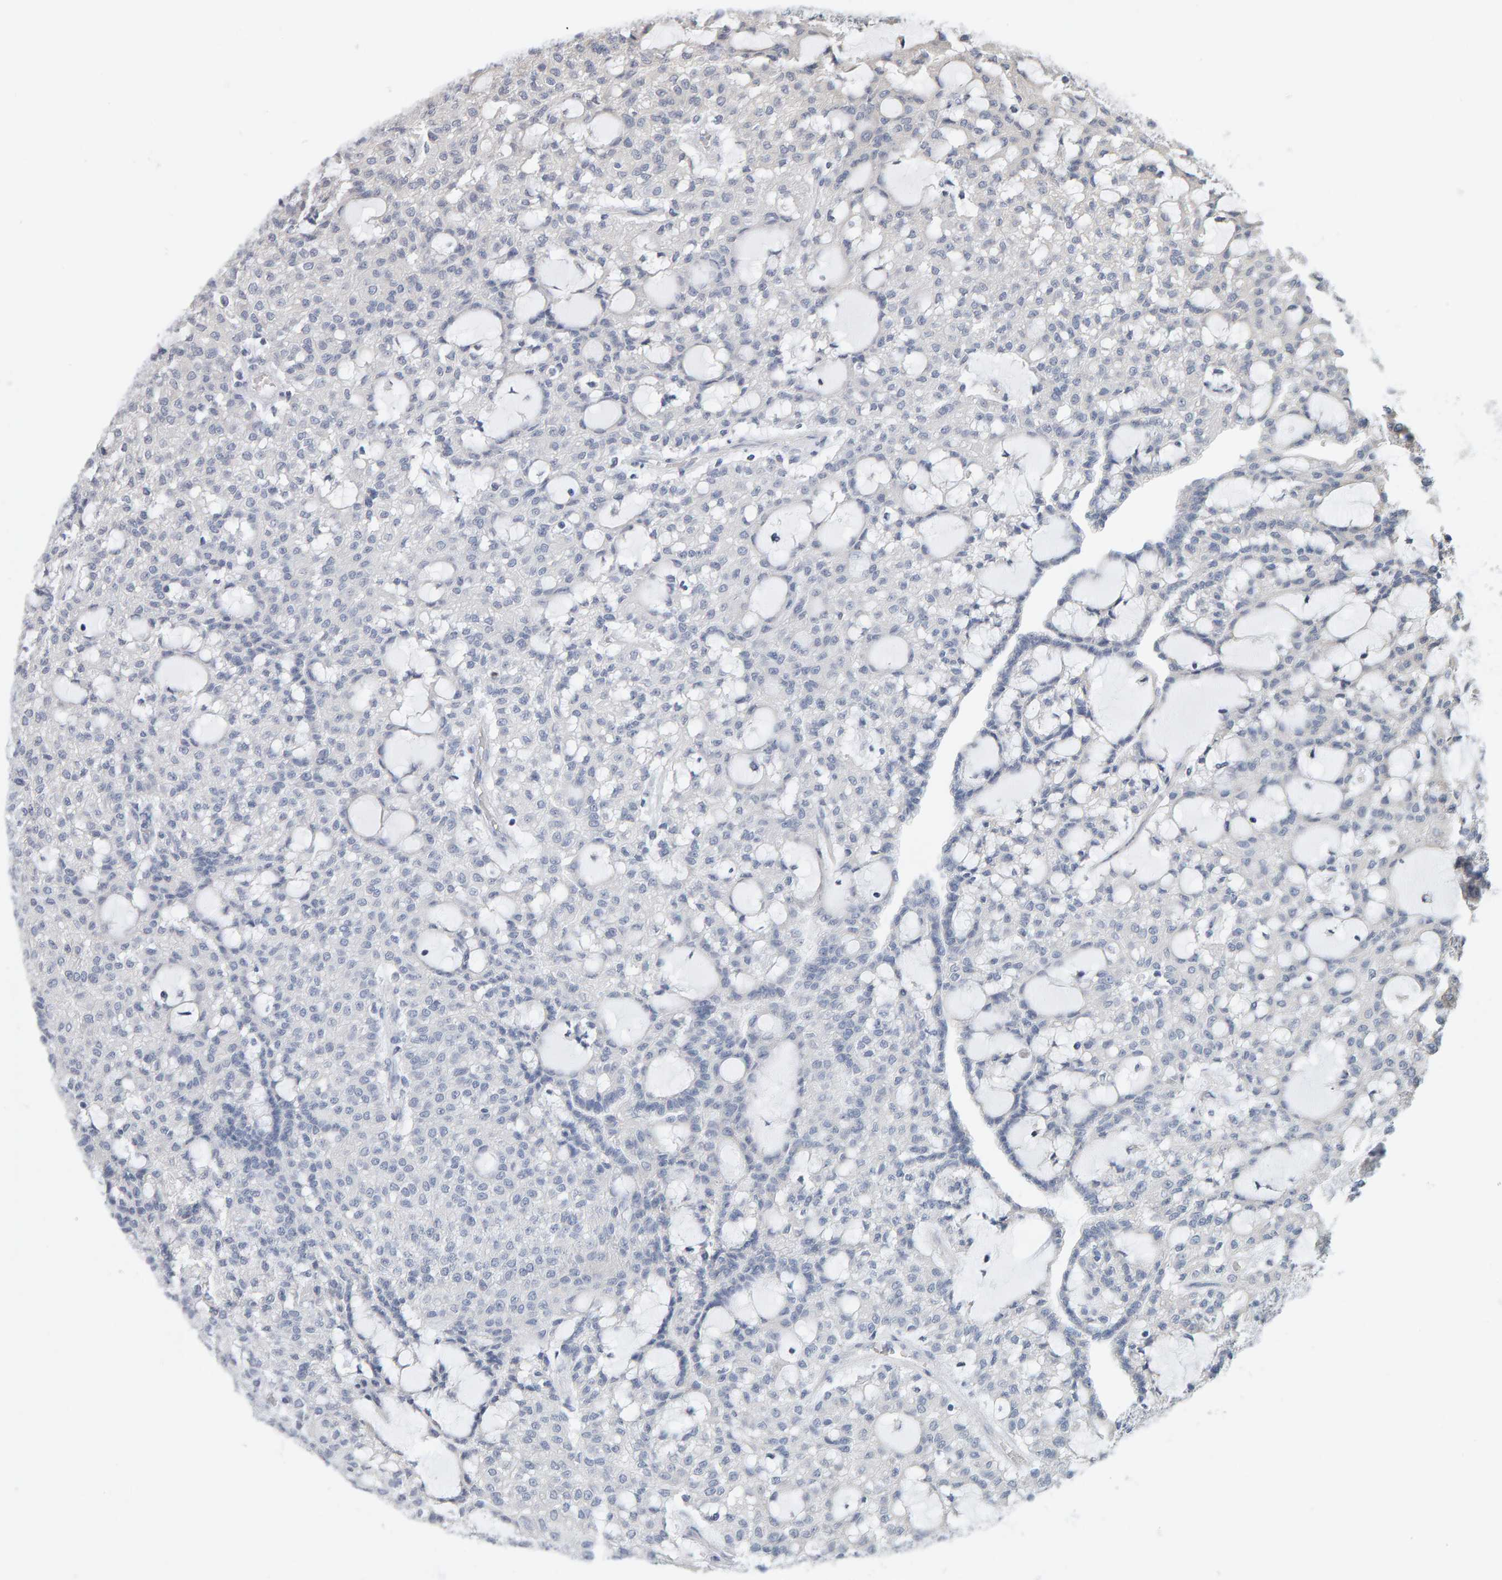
{"staining": {"intensity": "negative", "quantity": "none", "location": "none"}, "tissue": "renal cancer", "cell_type": "Tumor cells", "image_type": "cancer", "snomed": [{"axis": "morphology", "description": "Adenocarcinoma, NOS"}, {"axis": "topography", "description": "Kidney"}], "caption": "Immunohistochemical staining of renal cancer exhibits no significant positivity in tumor cells.", "gene": "ADHFE1", "patient": {"sex": "male", "age": 63}}